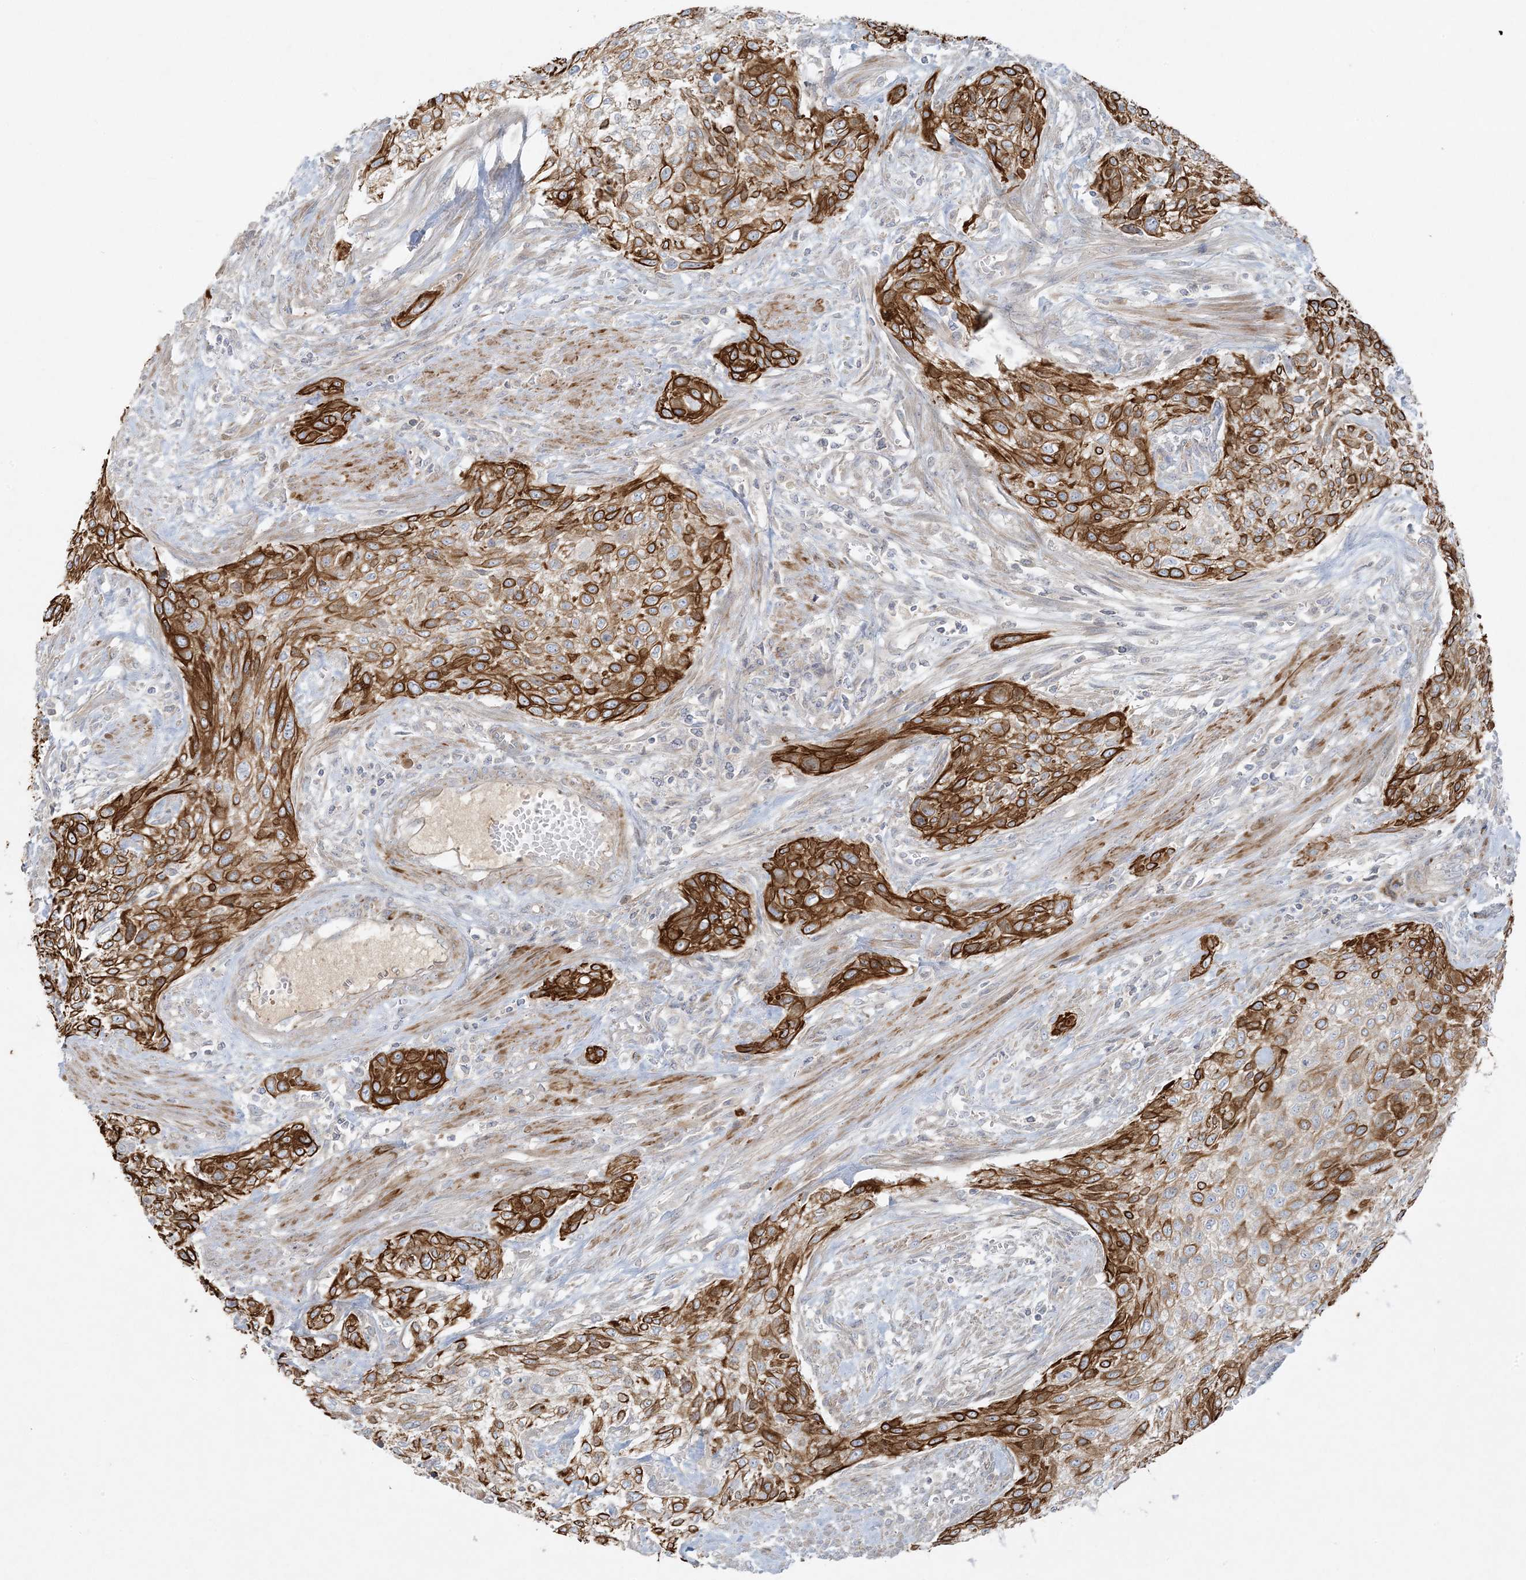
{"staining": {"intensity": "strong", "quantity": ">75%", "location": "cytoplasmic/membranous"}, "tissue": "urothelial cancer", "cell_type": "Tumor cells", "image_type": "cancer", "snomed": [{"axis": "morphology", "description": "Urothelial carcinoma, High grade"}, {"axis": "topography", "description": "Urinary bladder"}], "caption": "A photomicrograph of urothelial cancer stained for a protein demonstrates strong cytoplasmic/membranous brown staining in tumor cells.", "gene": "PIK3R4", "patient": {"sex": "male", "age": 35}}